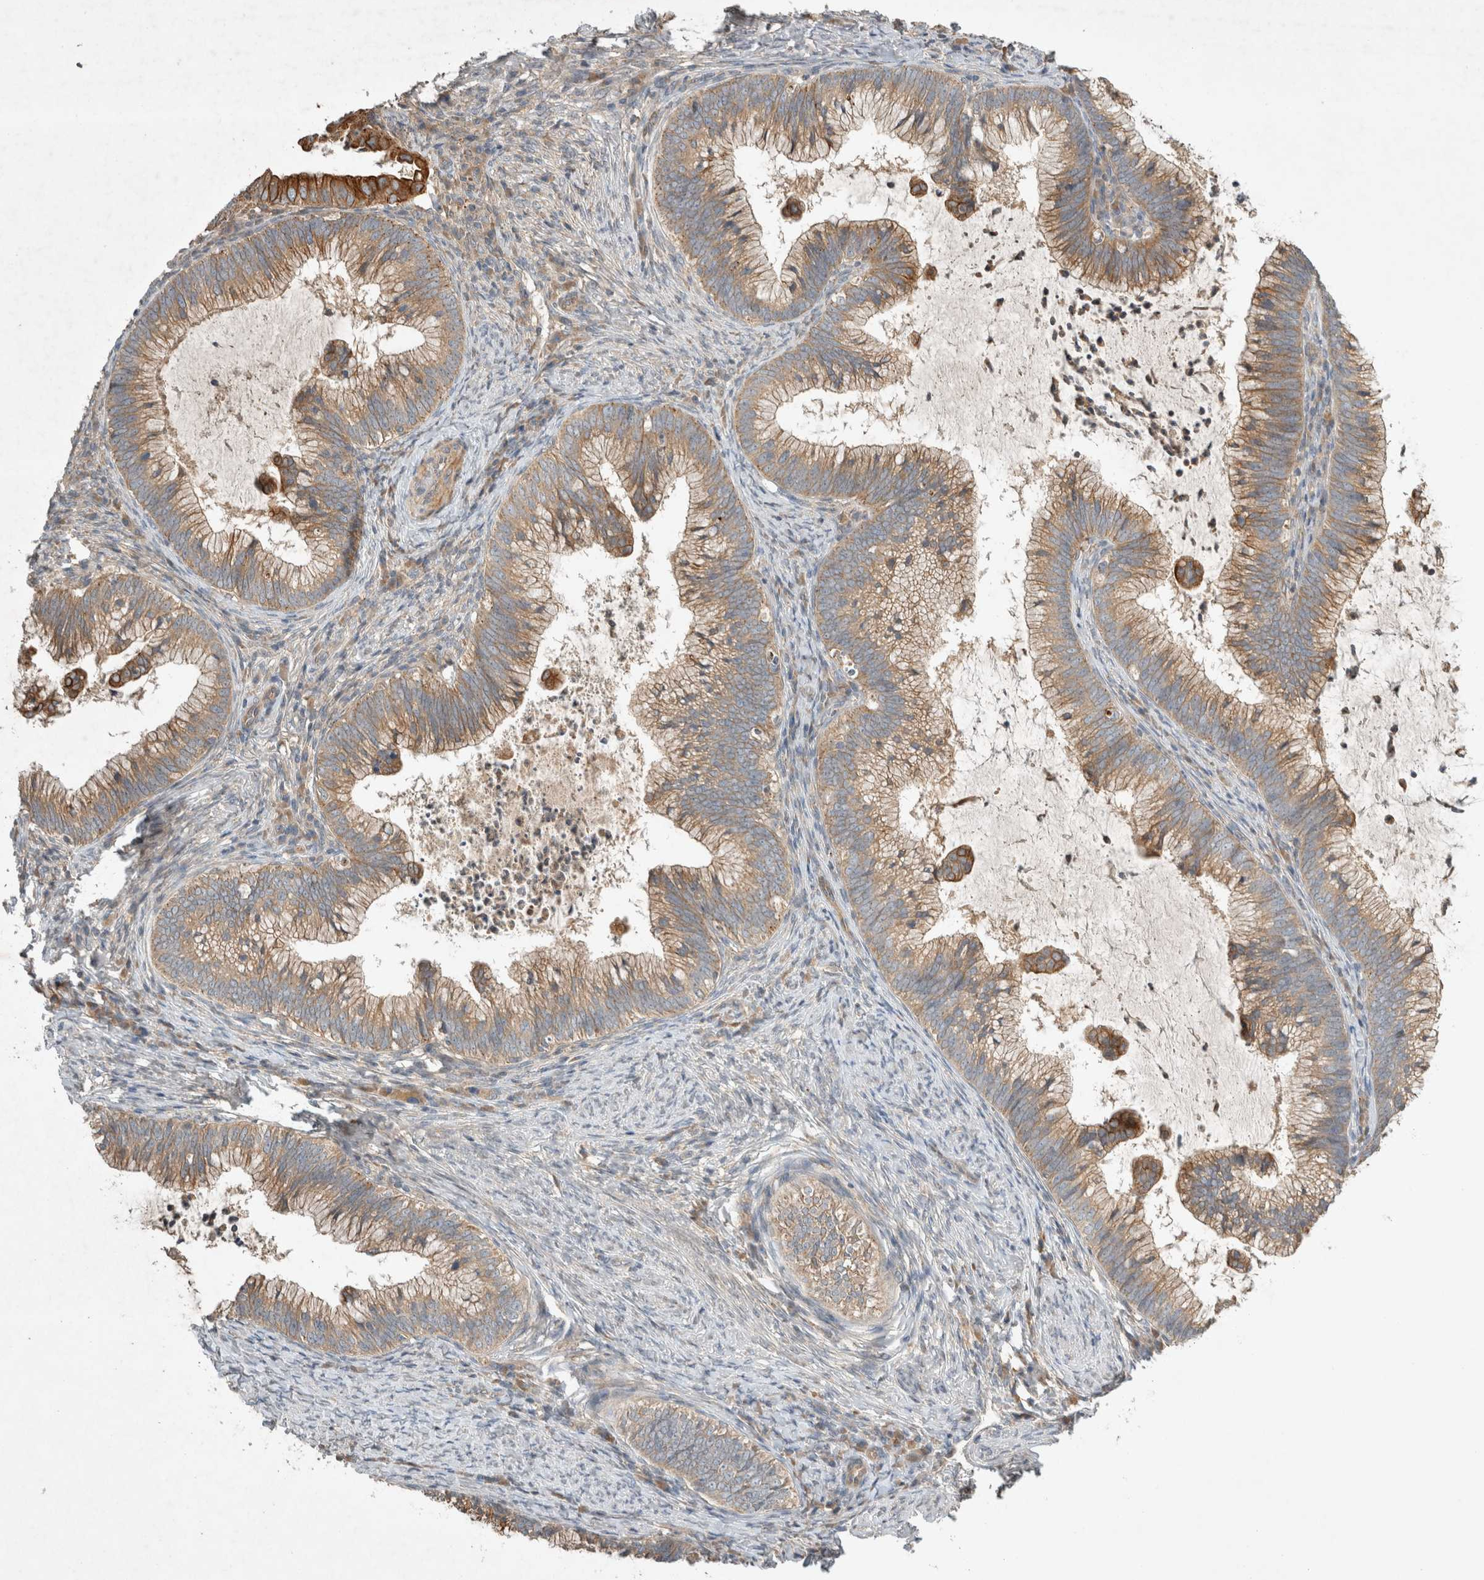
{"staining": {"intensity": "moderate", "quantity": ">75%", "location": "cytoplasmic/membranous"}, "tissue": "cervical cancer", "cell_type": "Tumor cells", "image_type": "cancer", "snomed": [{"axis": "morphology", "description": "Adenocarcinoma, NOS"}, {"axis": "topography", "description": "Cervix"}], "caption": "The photomicrograph shows a brown stain indicating the presence of a protein in the cytoplasmic/membranous of tumor cells in cervical adenocarcinoma. The protein of interest is stained brown, and the nuclei are stained in blue (DAB IHC with brightfield microscopy, high magnification).", "gene": "ARMC9", "patient": {"sex": "female", "age": 36}}